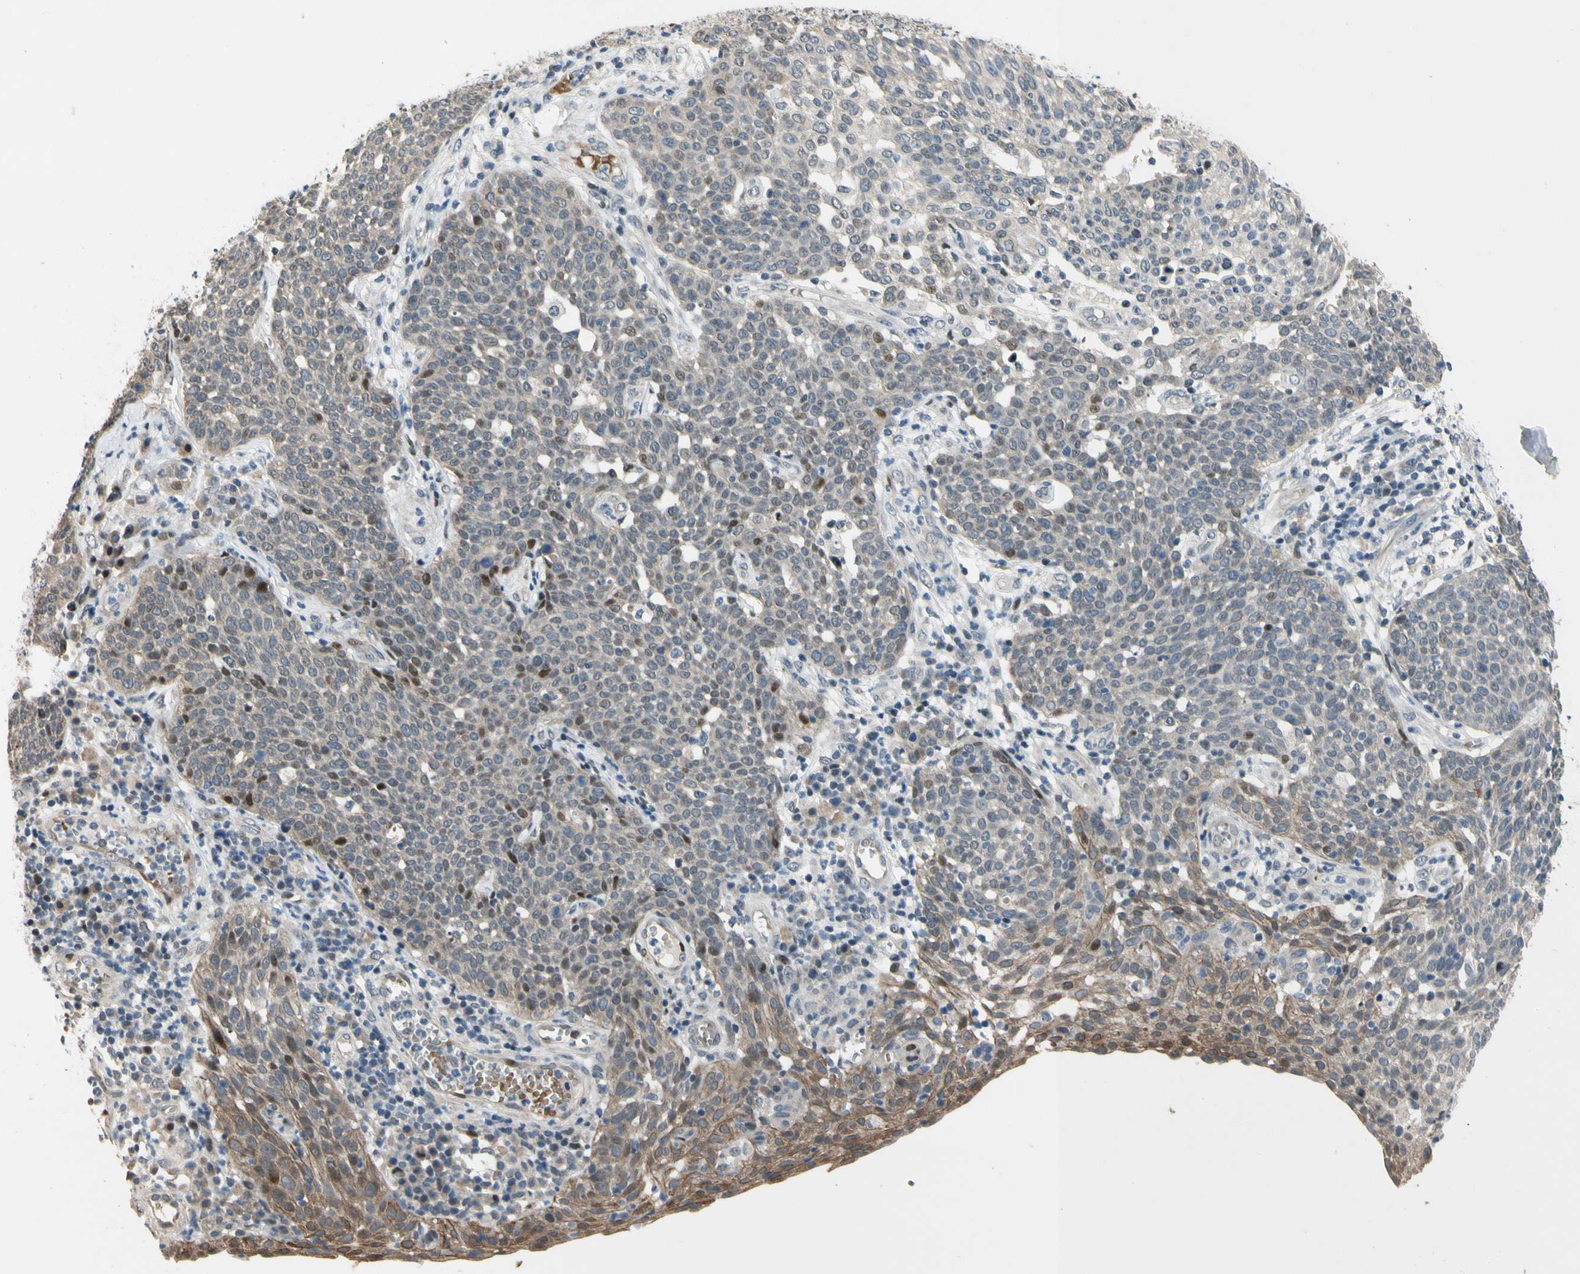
{"staining": {"intensity": "moderate", "quantity": "25%-75%", "location": "cytoplasmic/membranous,nuclear"}, "tissue": "cervical cancer", "cell_type": "Tumor cells", "image_type": "cancer", "snomed": [{"axis": "morphology", "description": "Squamous cell carcinoma, NOS"}, {"axis": "topography", "description": "Cervix"}], "caption": "Cervical cancer (squamous cell carcinoma) stained with DAB (3,3'-diaminobenzidine) IHC demonstrates medium levels of moderate cytoplasmic/membranous and nuclear positivity in about 25%-75% of tumor cells. (brown staining indicates protein expression, while blue staining denotes nuclei).", "gene": "ZNF184", "patient": {"sex": "female", "age": 34}}